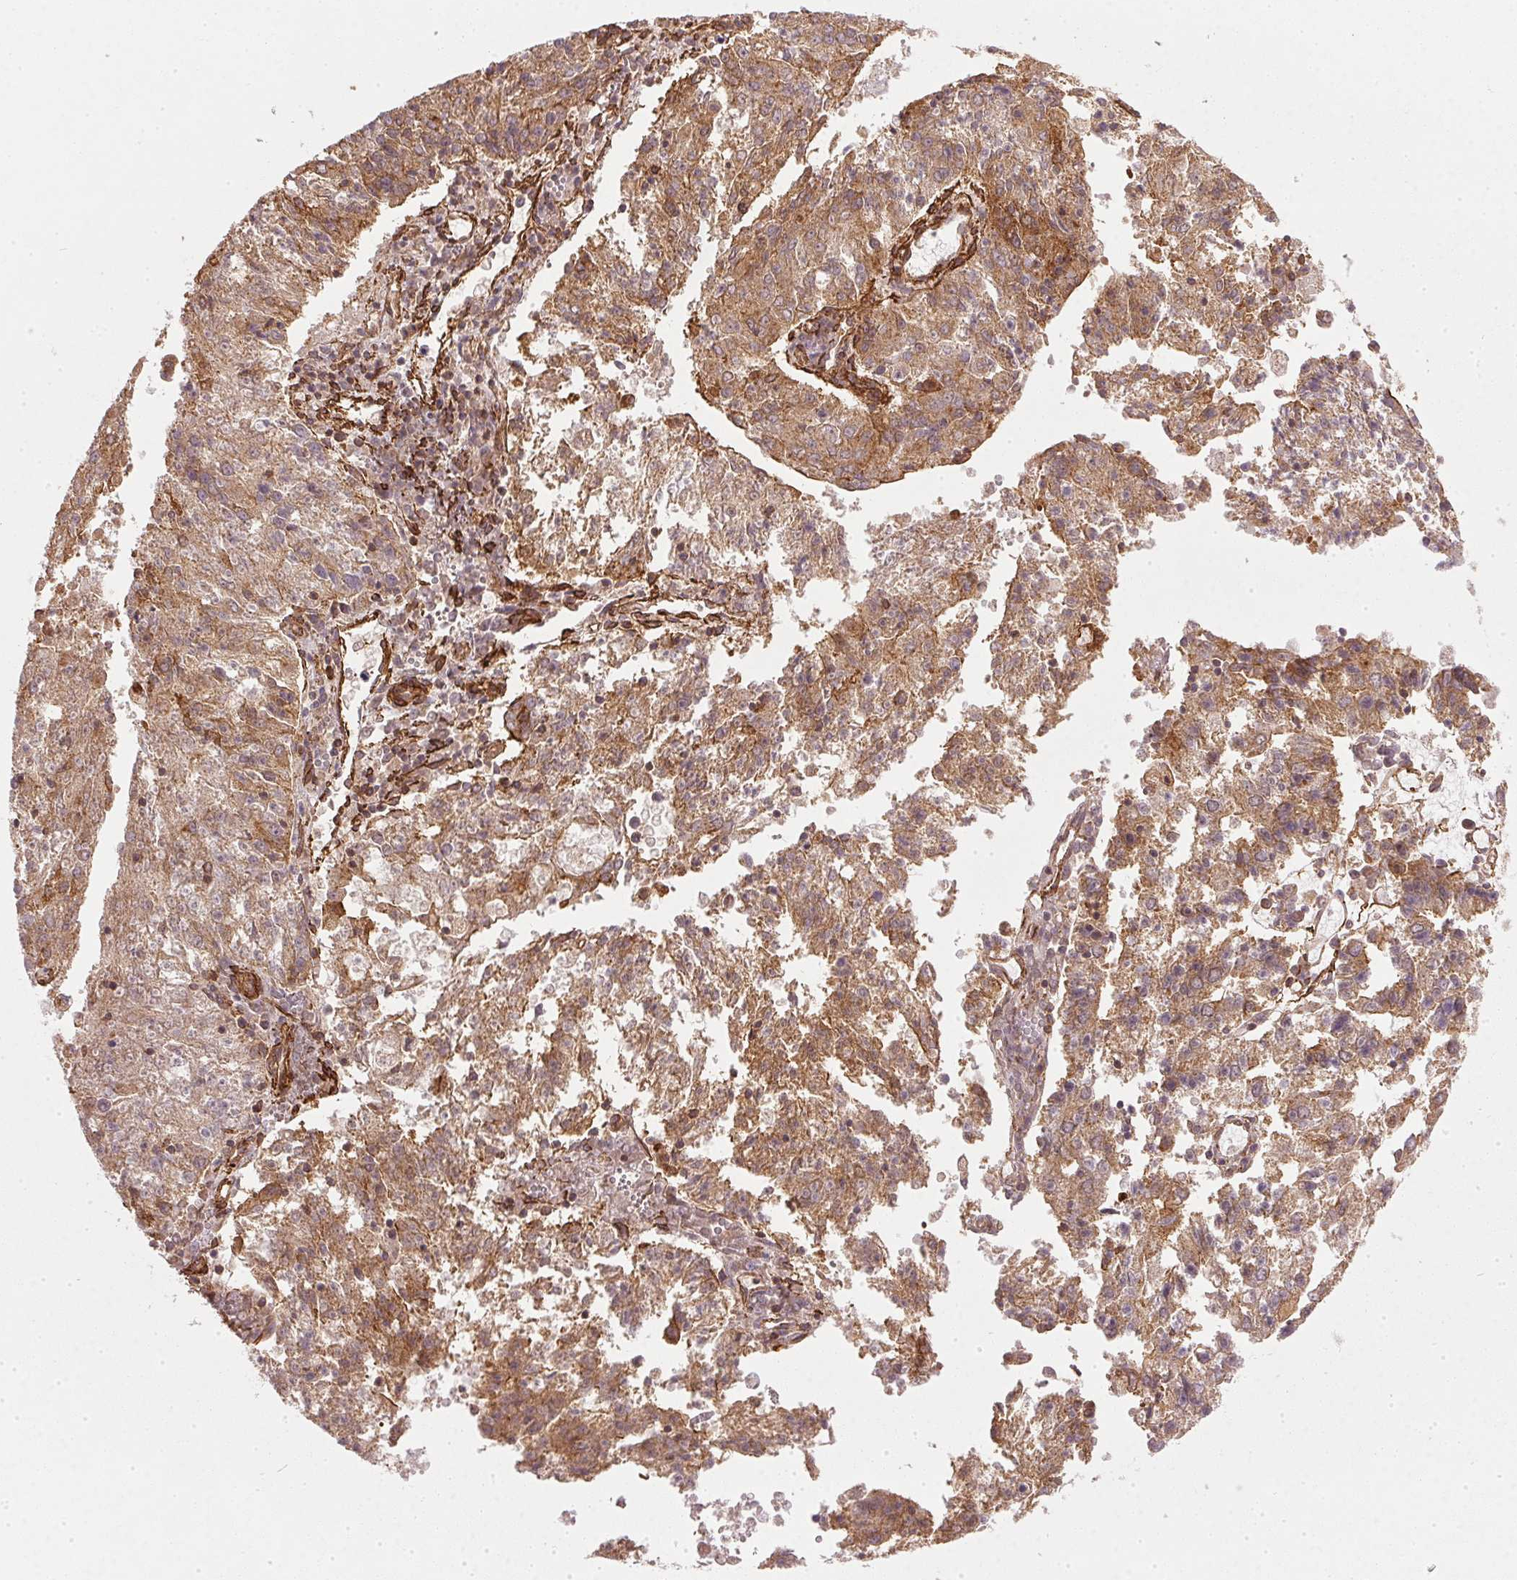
{"staining": {"intensity": "moderate", "quantity": ">75%", "location": "cytoplasmic/membranous"}, "tissue": "endometrial cancer", "cell_type": "Tumor cells", "image_type": "cancer", "snomed": [{"axis": "morphology", "description": "Adenocarcinoma, NOS"}, {"axis": "topography", "description": "Endometrium"}], "caption": "A micrograph showing moderate cytoplasmic/membranous expression in approximately >75% of tumor cells in endometrial cancer, as visualized by brown immunohistochemical staining.", "gene": "NADK2", "patient": {"sex": "female", "age": 82}}